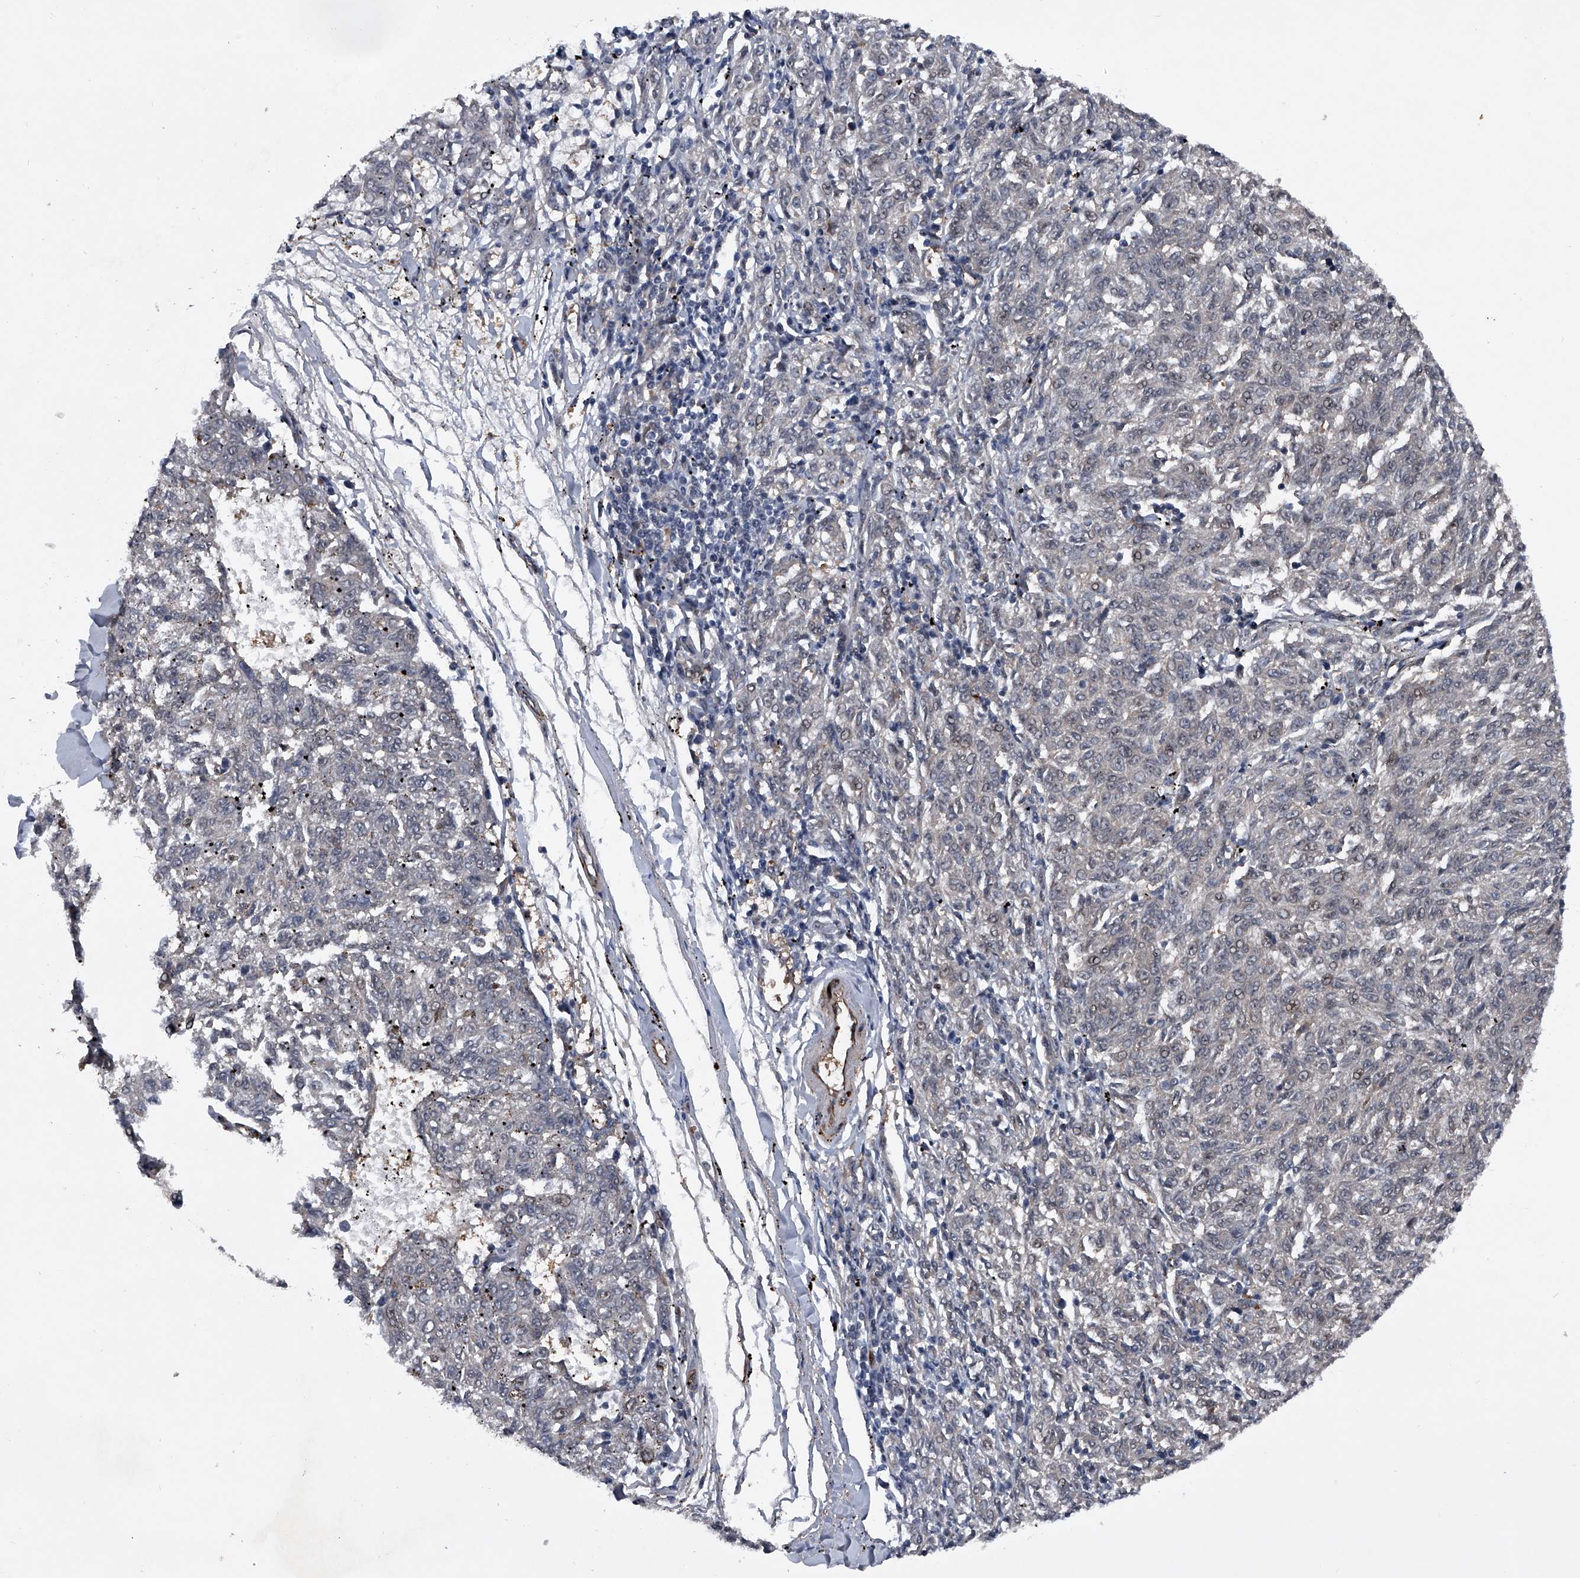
{"staining": {"intensity": "negative", "quantity": "none", "location": "none"}, "tissue": "melanoma", "cell_type": "Tumor cells", "image_type": "cancer", "snomed": [{"axis": "morphology", "description": "Malignant melanoma, NOS"}, {"axis": "topography", "description": "Skin"}], "caption": "Melanoma was stained to show a protein in brown. There is no significant staining in tumor cells. (DAB immunohistochemistry (IHC) with hematoxylin counter stain).", "gene": "MAPKAP1", "patient": {"sex": "female", "age": 72}}